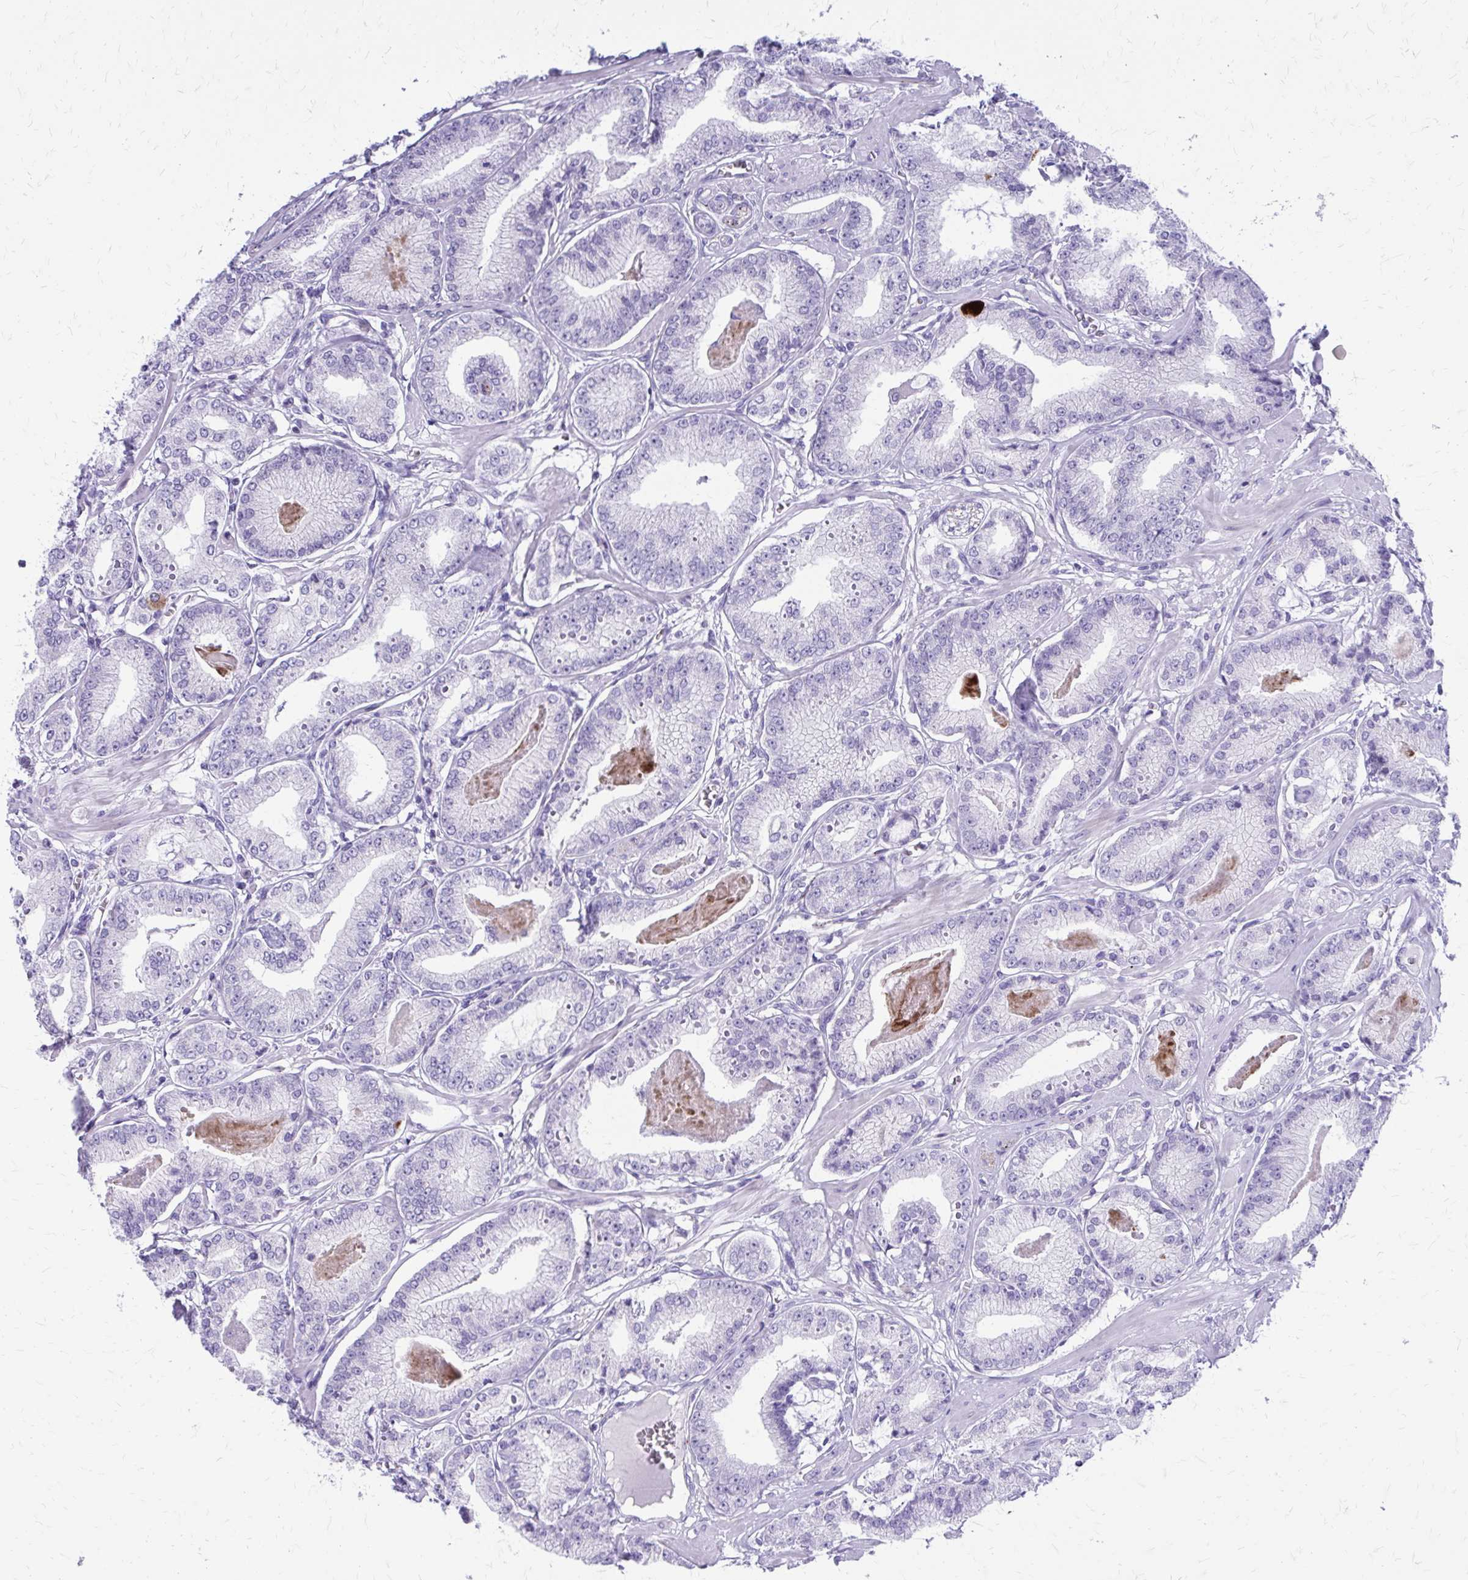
{"staining": {"intensity": "negative", "quantity": "none", "location": "none"}, "tissue": "prostate cancer", "cell_type": "Tumor cells", "image_type": "cancer", "snomed": [{"axis": "morphology", "description": "Adenocarcinoma, High grade"}, {"axis": "topography", "description": "Prostate"}], "caption": "This is a image of immunohistochemistry (IHC) staining of prostate high-grade adenocarcinoma, which shows no expression in tumor cells.", "gene": "LCN15", "patient": {"sex": "male", "age": 71}}